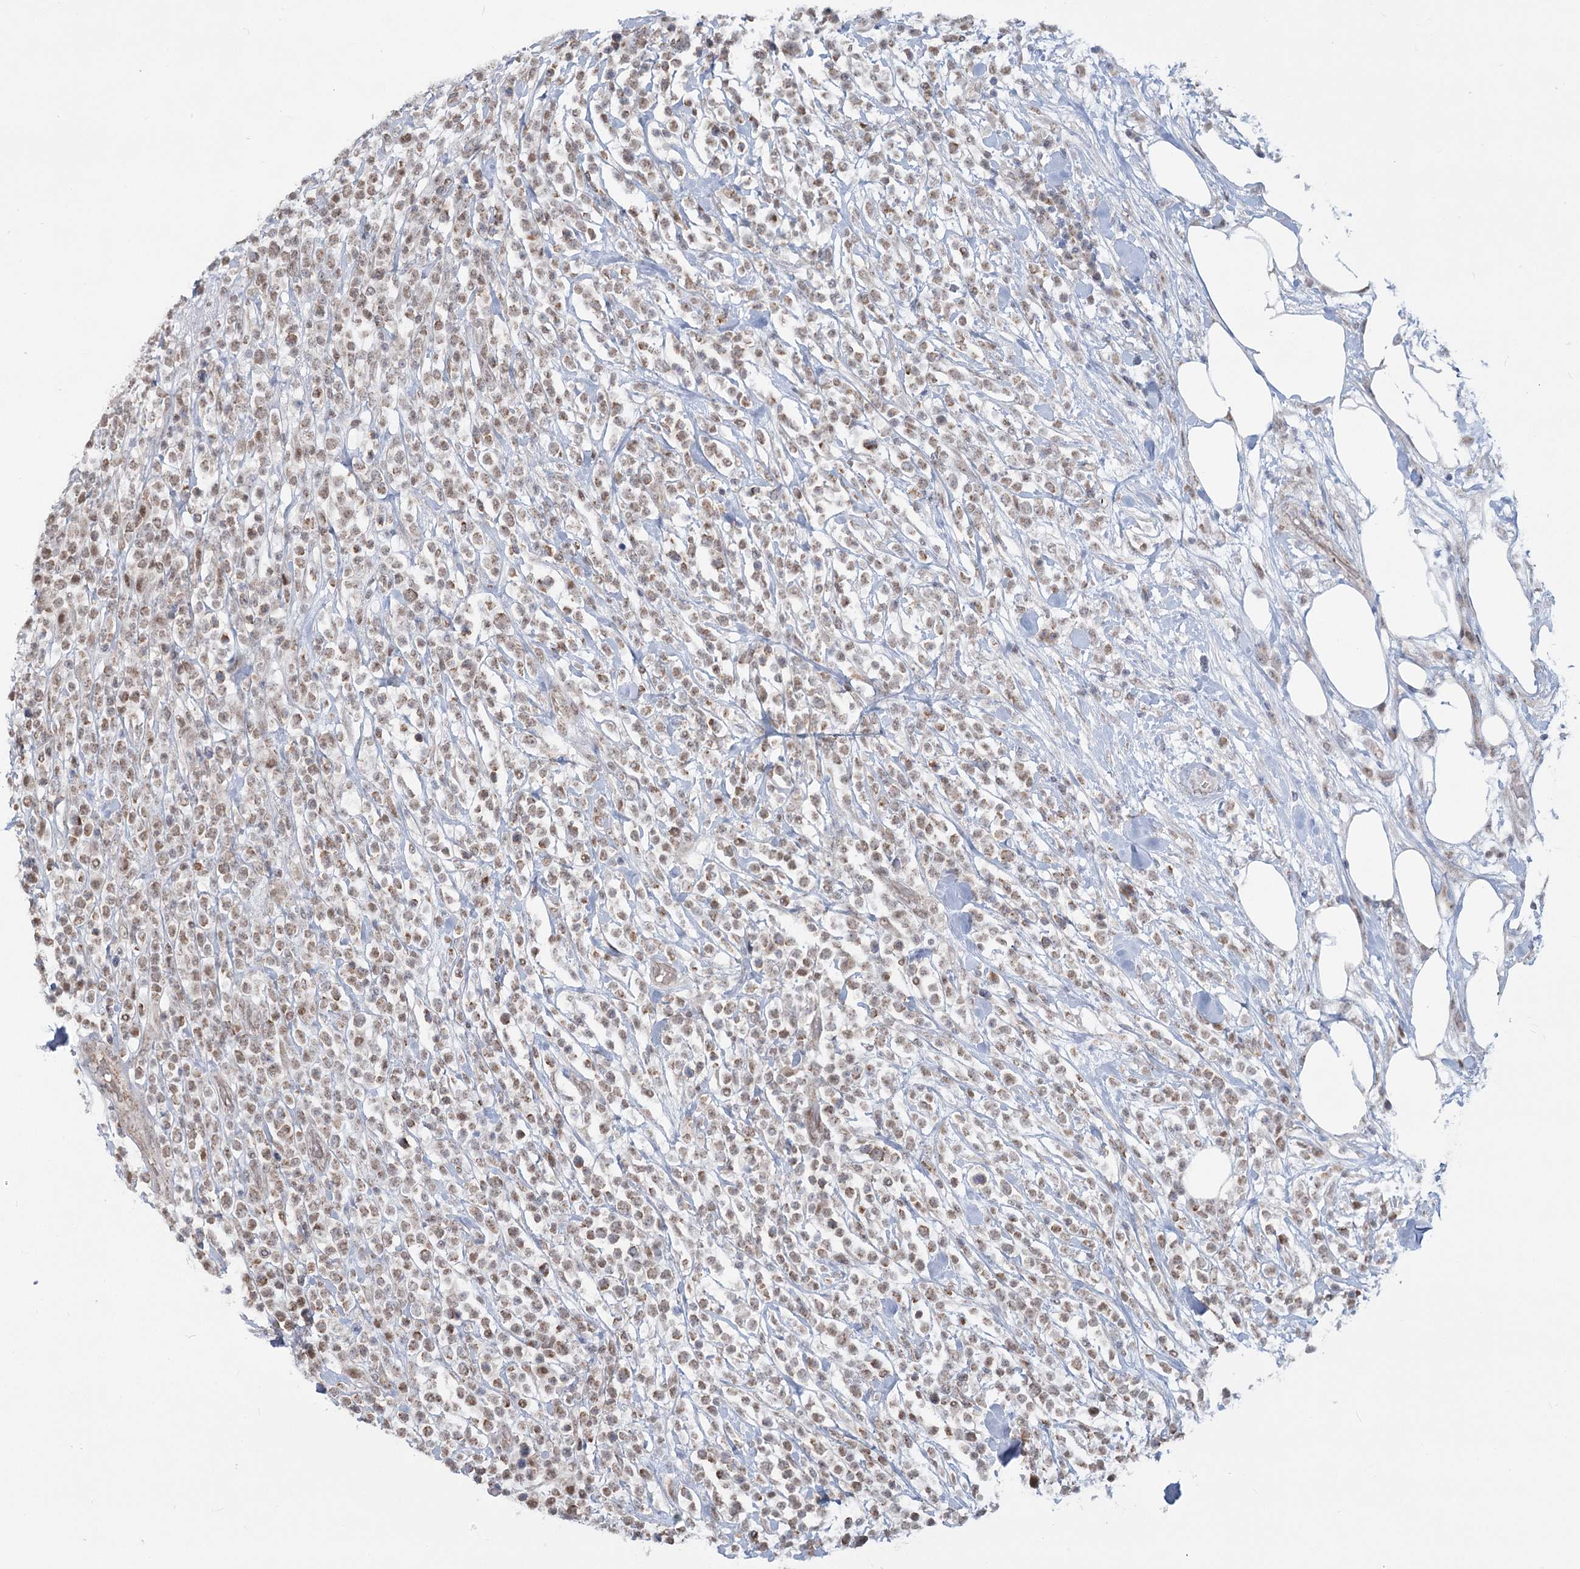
{"staining": {"intensity": "moderate", "quantity": ">75%", "location": "nuclear"}, "tissue": "lymphoma", "cell_type": "Tumor cells", "image_type": "cancer", "snomed": [{"axis": "morphology", "description": "Malignant lymphoma, non-Hodgkin's type, High grade"}, {"axis": "topography", "description": "Colon"}], "caption": "Moderate nuclear protein staining is appreciated in about >75% of tumor cells in lymphoma. (Stains: DAB (3,3'-diaminobenzidine) in brown, nuclei in blue, Microscopy: brightfield microscopy at high magnification).", "gene": "MTG1", "patient": {"sex": "female", "age": 53}}